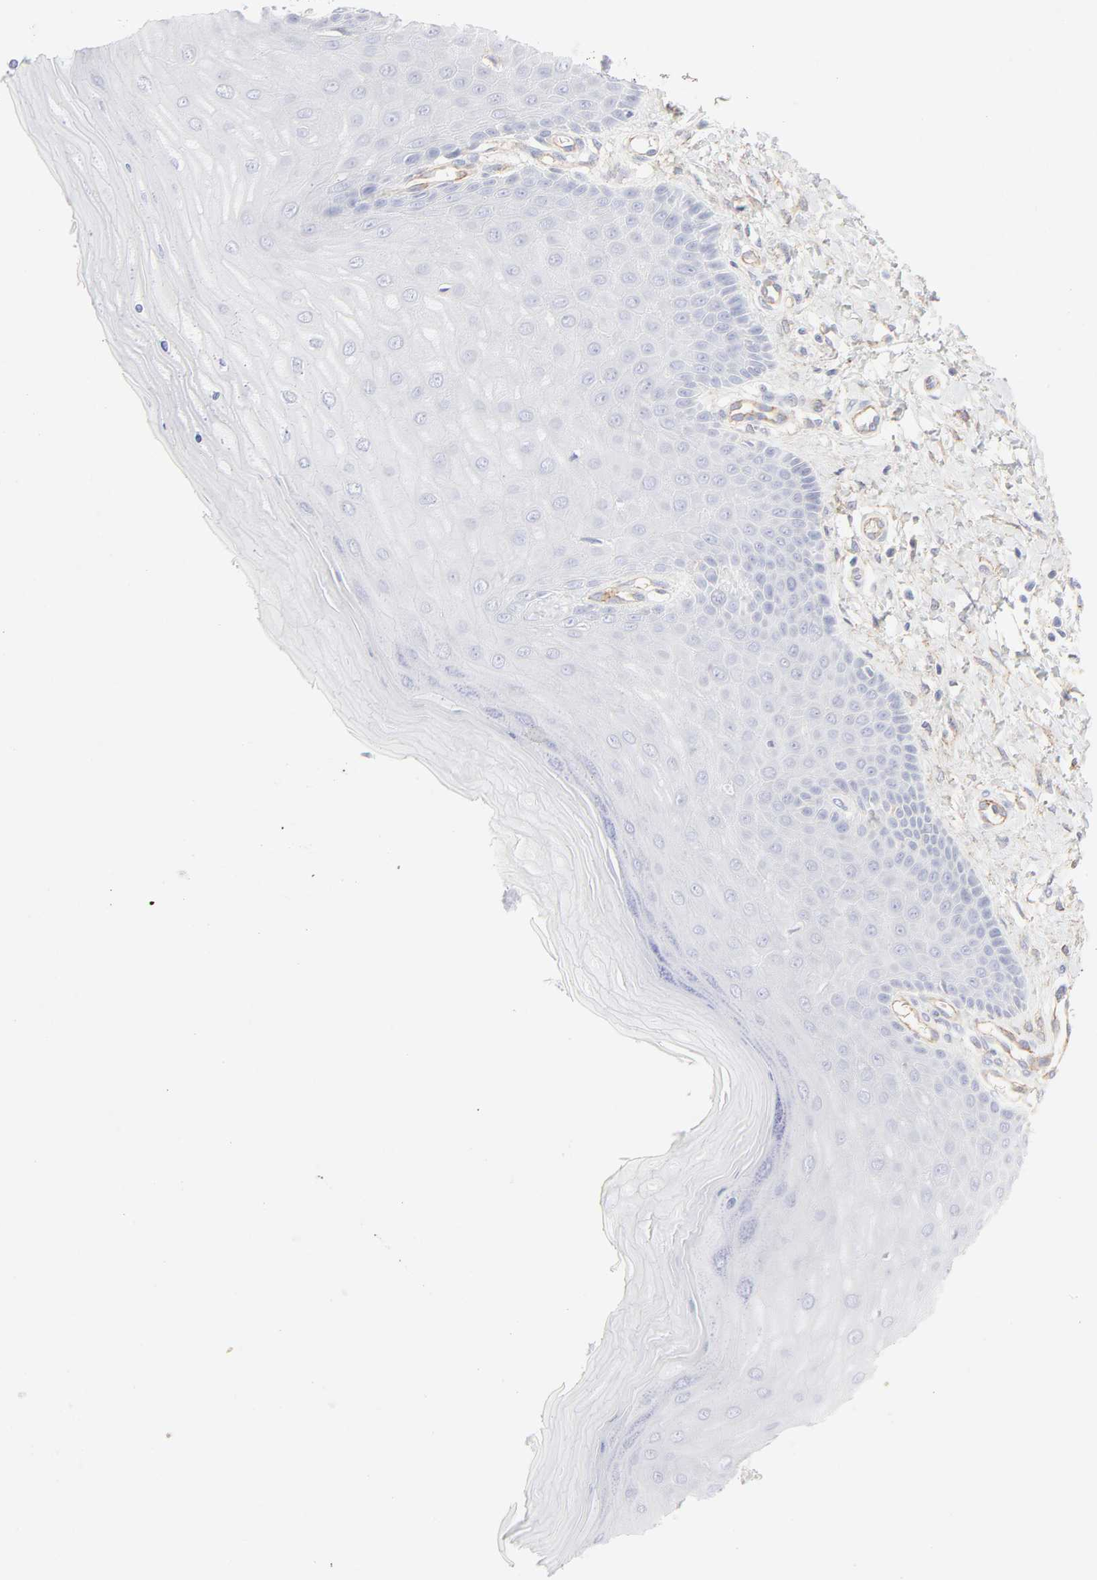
{"staining": {"intensity": "negative", "quantity": "none", "location": "none"}, "tissue": "cervix", "cell_type": "Glandular cells", "image_type": "normal", "snomed": [{"axis": "morphology", "description": "Normal tissue, NOS"}, {"axis": "topography", "description": "Cervix"}], "caption": "The immunohistochemistry (IHC) micrograph has no significant staining in glandular cells of cervix.", "gene": "ITGA5", "patient": {"sex": "female", "age": 55}}